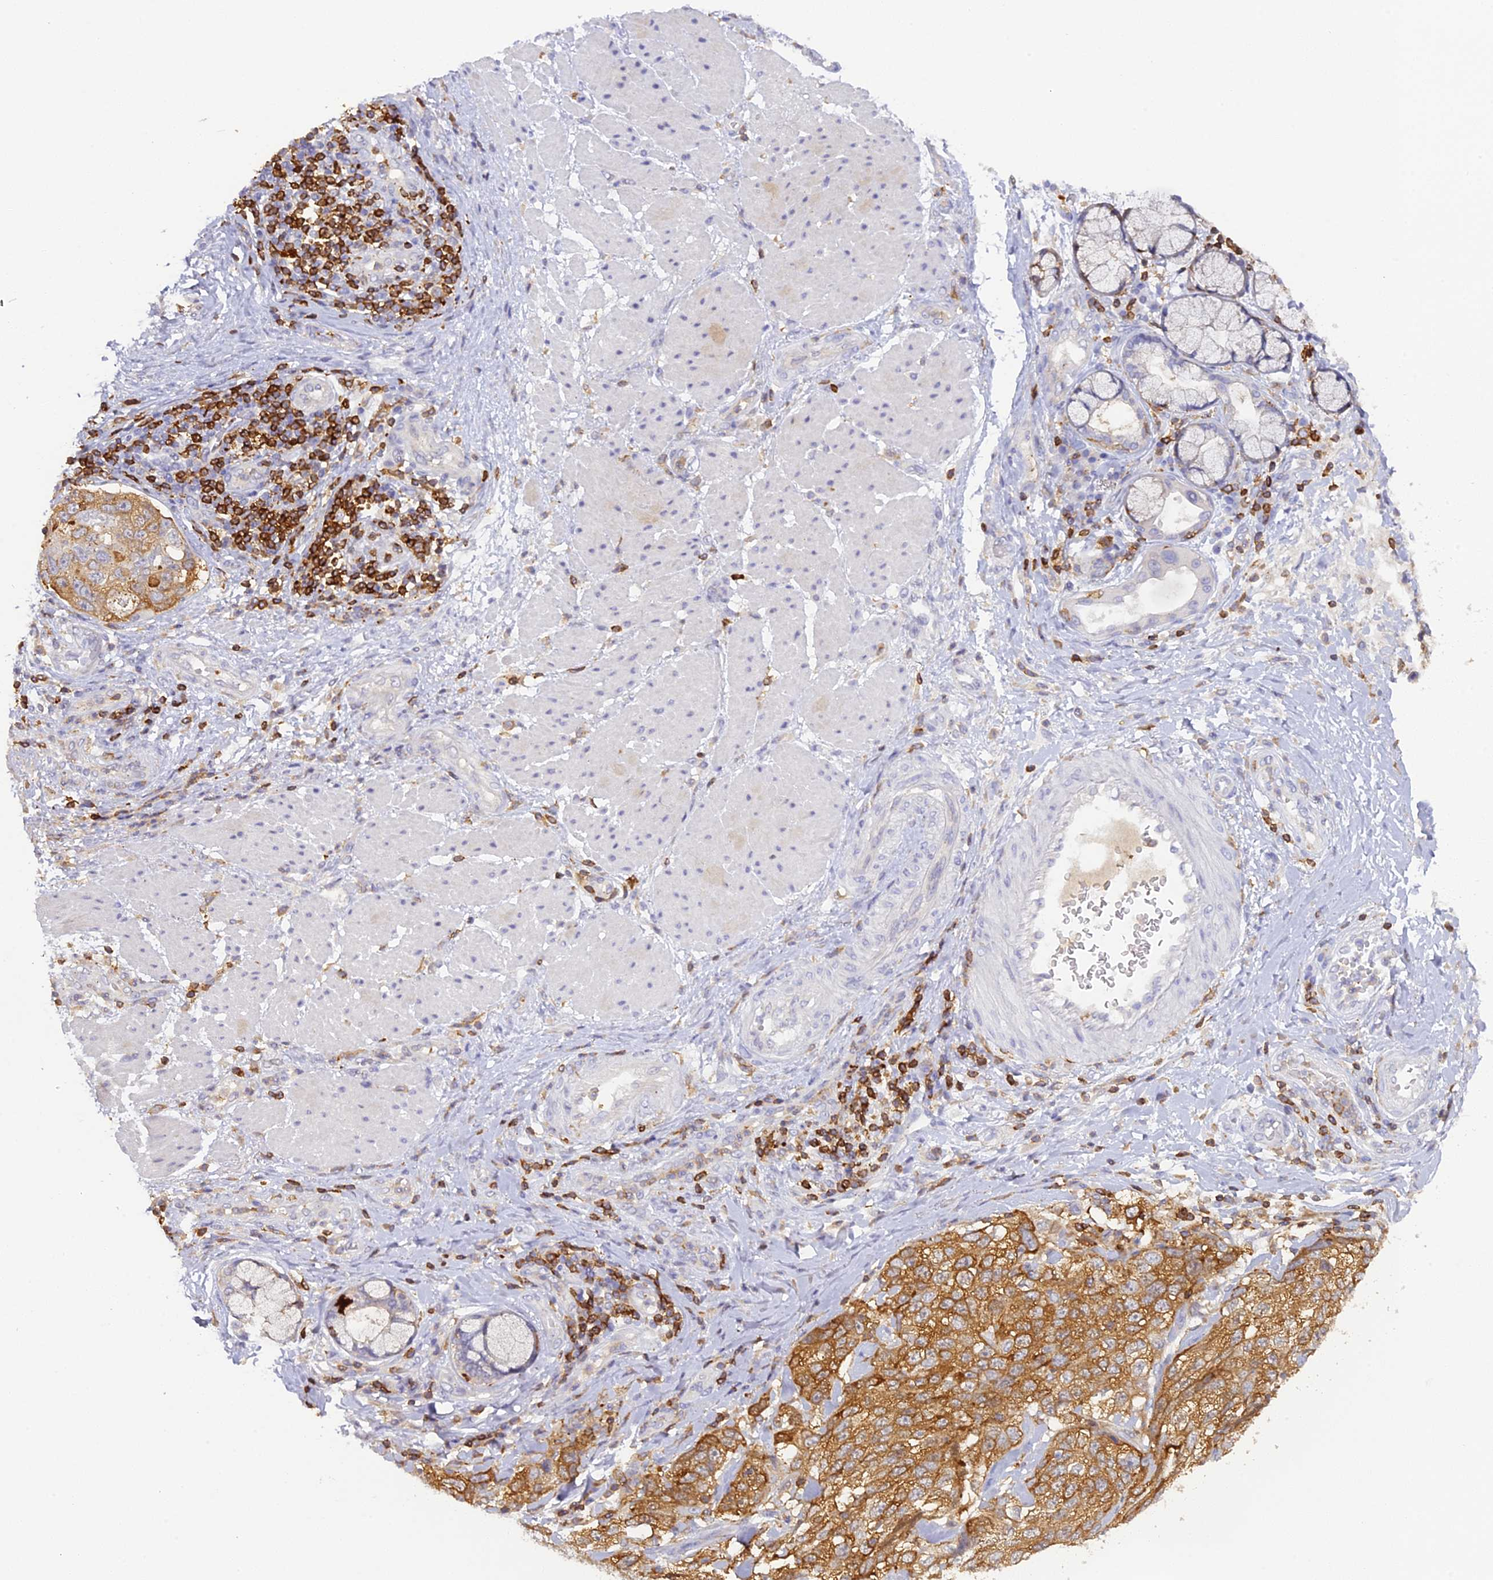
{"staining": {"intensity": "moderate", "quantity": ">75%", "location": "cytoplasmic/membranous"}, "tissue": "stomach cancer", "cell_type": "Tumor cells", "image_type": "cancer", "snomed": [{"axis": "morphology", "description": "Adenocarcinoma, NOS"}, {"axis": "topography", "description": "Stomach"}], "caption": "A brown stain shows moderate cytoplasmic/membranous staining of a protein in human adenocarcinoma (stomach) tumor cells.", "gene": "FYB1", "patient": {"sex": "male", "age": 48}}